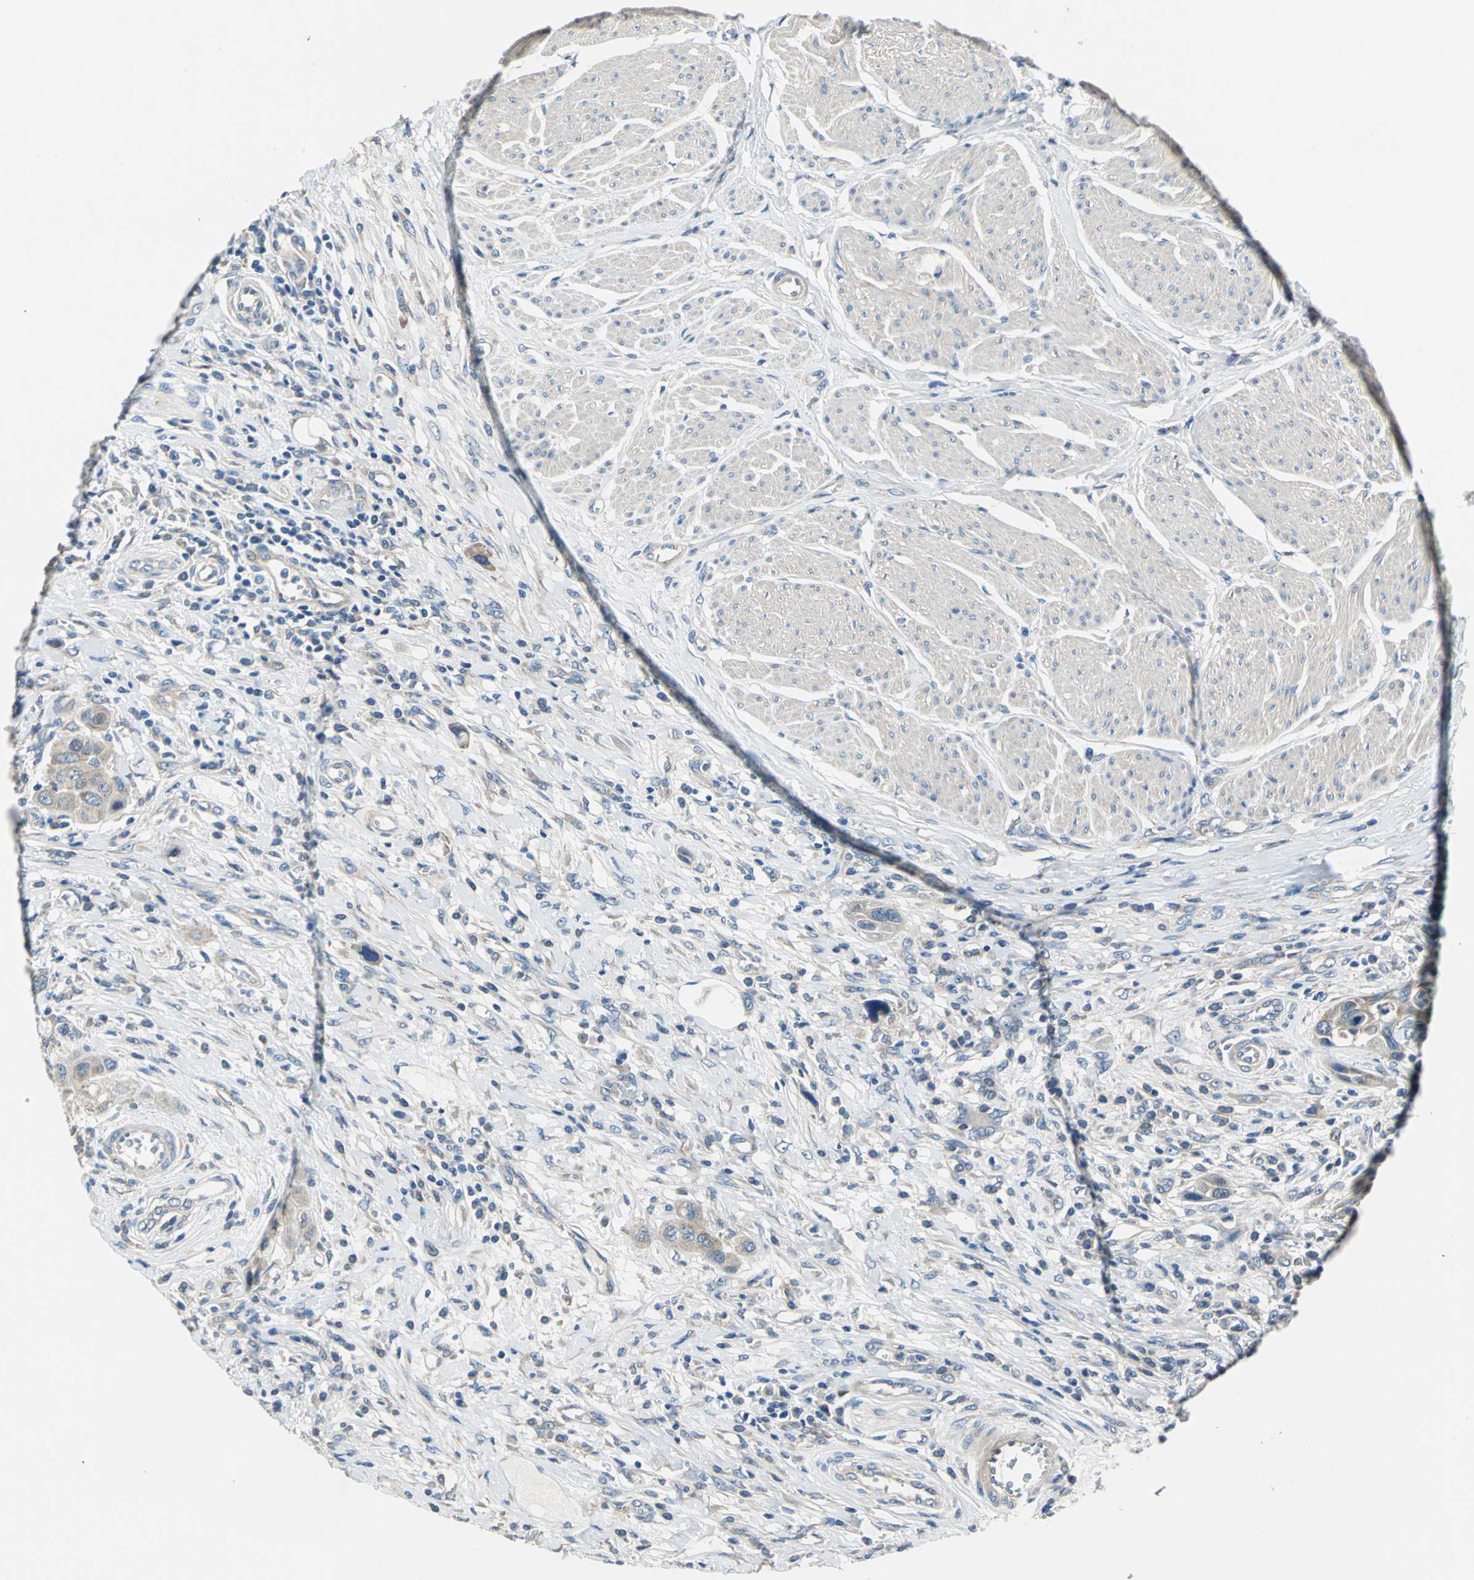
{"staining": {"intensity": "weak", "quantity": ">75%", "location": "cytoplasmic/membranous"}, "tissue": "urothelial cancer", "cell_type": "Tumor cells", "image_type": "cancer", "snomed": [{"axis": "morphology", "description": "Urothelial carcinoma, High grade"}, {"axis": "topography", "description": "Urinary bladder"}], "caption": "High-magnification brightfield microscopy of urothelial cancer stained with DAB (3,3'-diaminobenzidine) (brown) and counterstained with hematoxylin (blue). tumor cells exhibit weak cytoplasmic/membranous staining is appreciated in approximately>75% of cells.", "gene": "DDX3Y", "patient": {"sex": "male", "age": 50}}